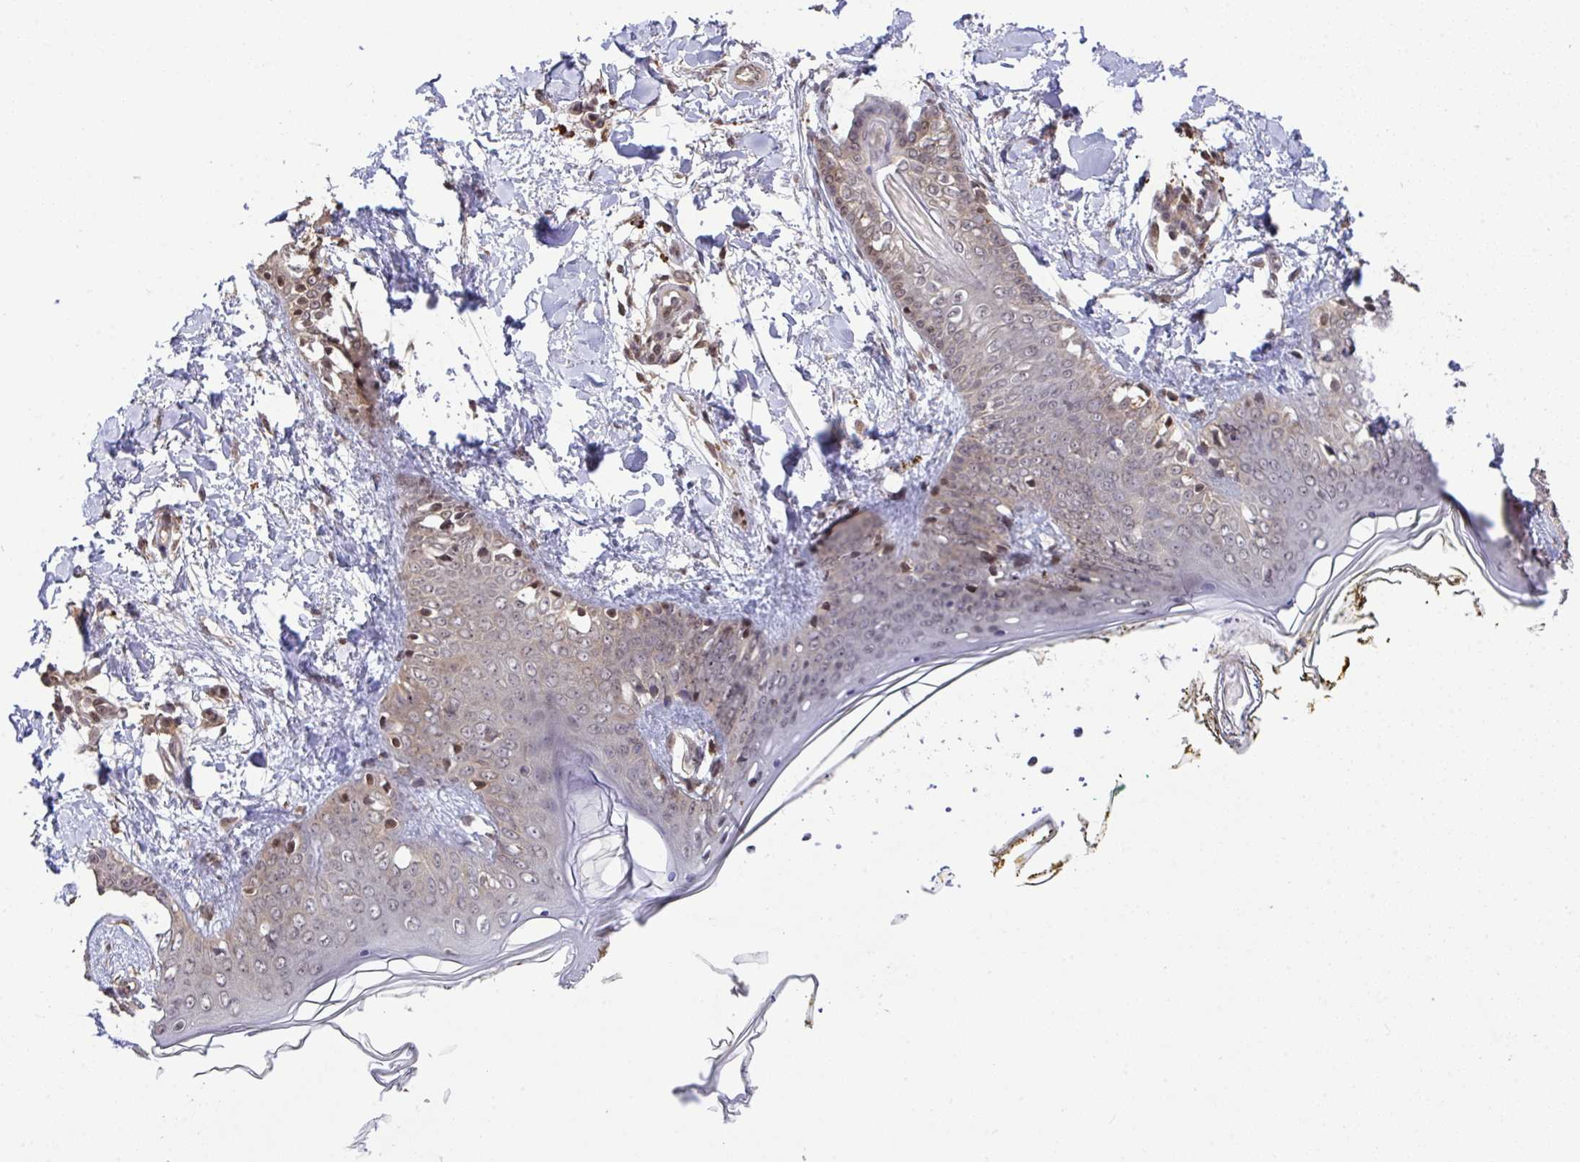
{"staining": {"intensity": "strong", "quantity": ">75%", "location": "cytoplasmic/membranous"}, "tissue": "skin", "cell_type": "Fibroblasts", "image_type": "normal", "snomed": [{"axis": "morphology", "description": "Normal tissue, NOS"}, {"axis": "topography", "description": "Skin"}], "caption": "Protein staining of benign skin demonstrates strong cytoplasmic/membranous expression in approximately >75% of fibroblasts.", "gene": "C12orf57", "patient": {"sex": "female", "age": 34}}